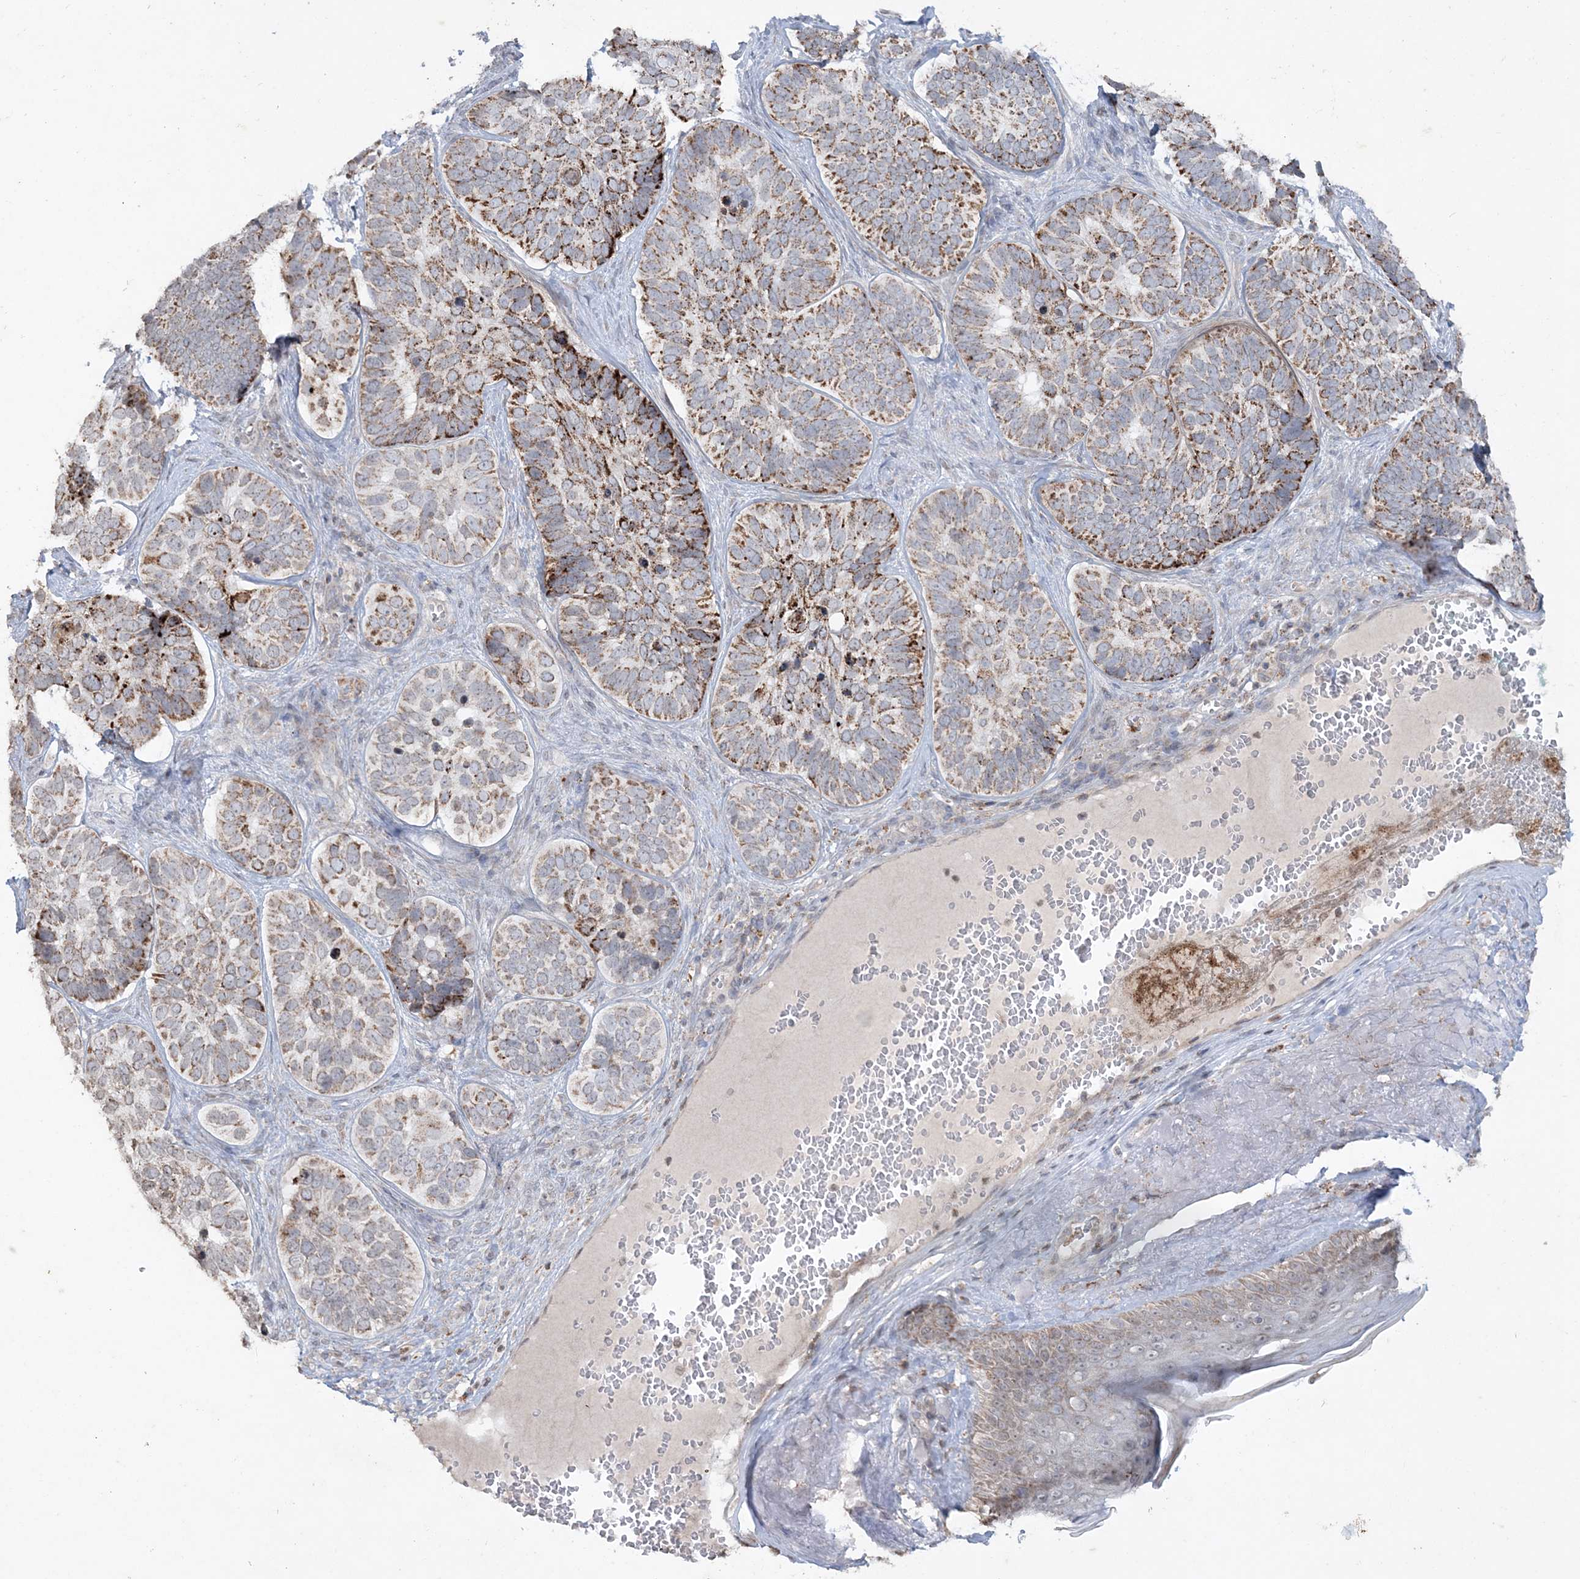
{"staining": {"intensity": "strong", "quantity": "25%-75%", "location": "cytoplasmic/membranous"}, "tissue": "skin cancer", "cell_type": "Tumor cells", "image_type": "cancer", "snomed": [{"axis": "morphology", "description": "Basal cell carcinoma"}, {"axis": "topography", "description": "Skin"}], "caption": "Skin basal cell carcinoma was stained to show a protein in brown. There is high levels of strong cytoplasmic/membranous positivity in approximately 25%-75% of tumor cells.", "gene": "TTC7A", "patient": {"sex": "male", "age": 62}}